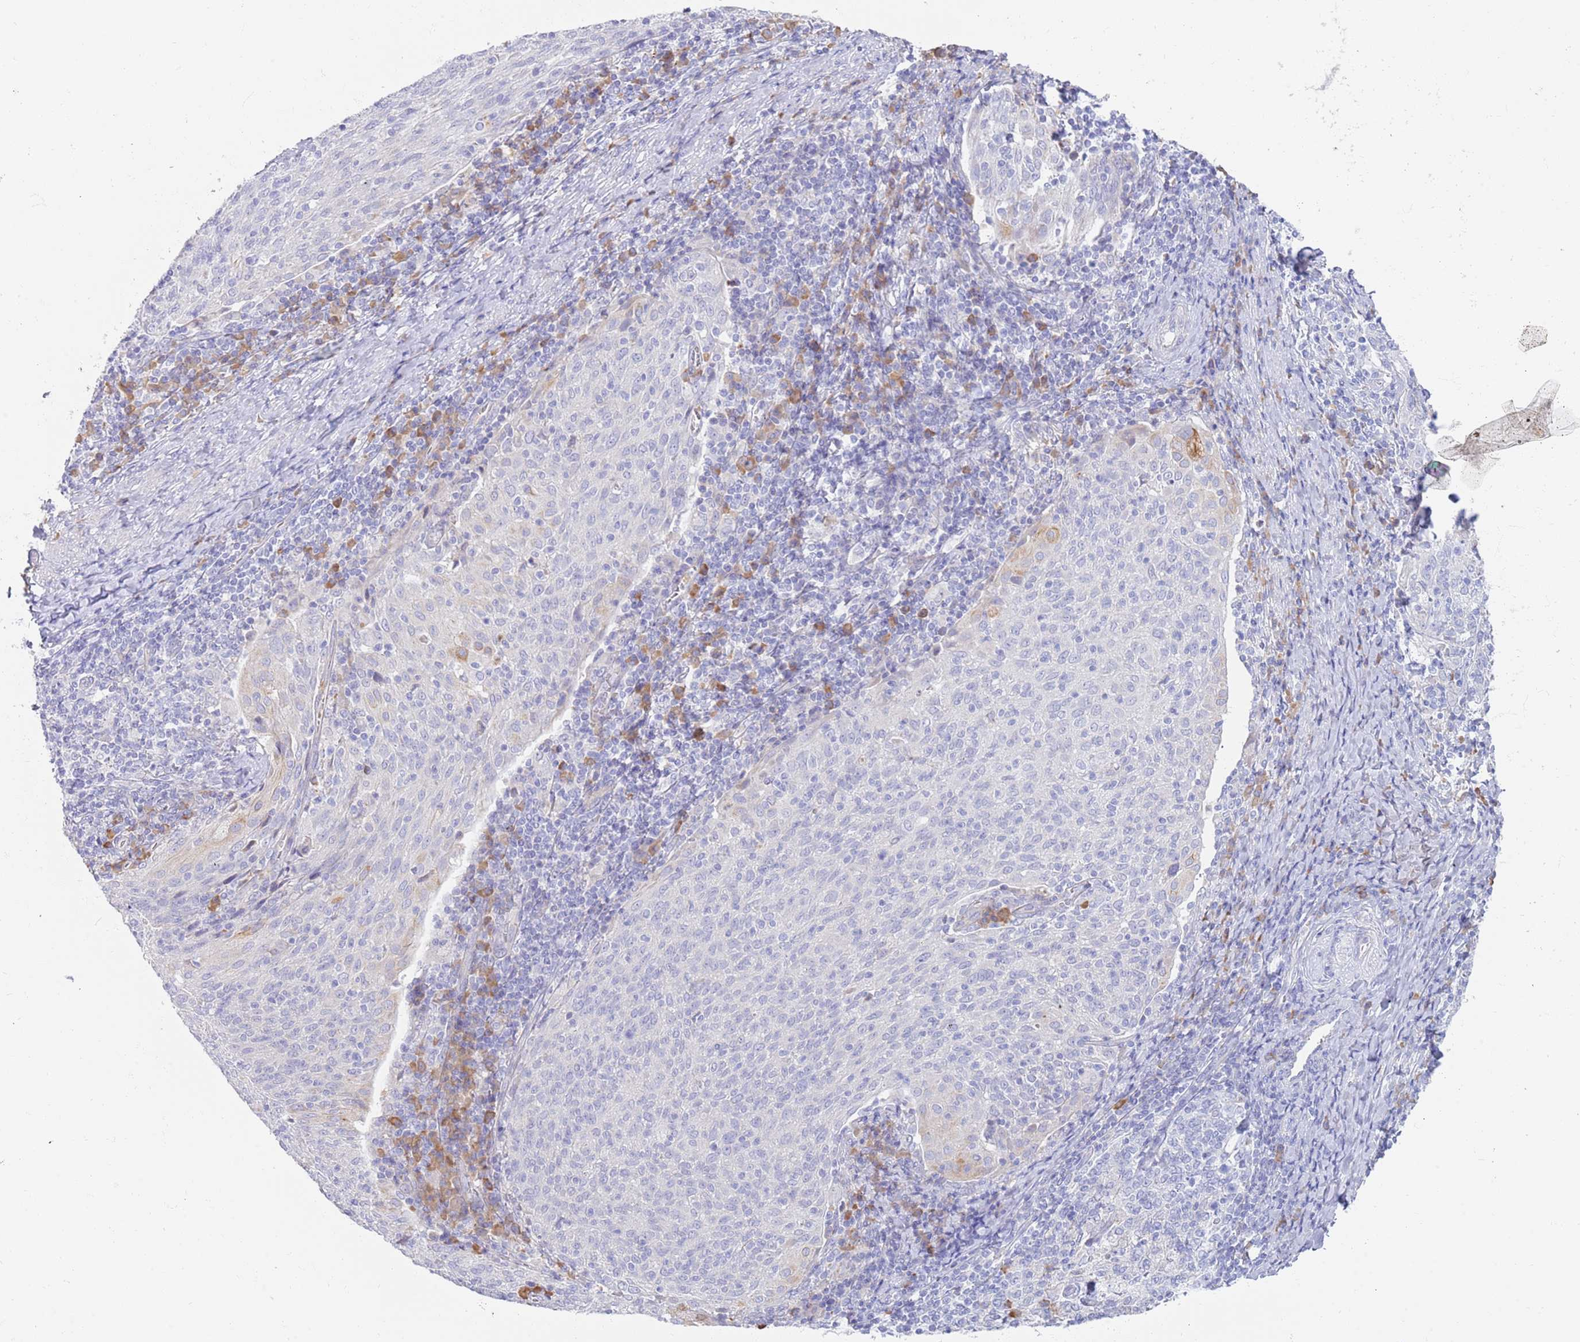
{"staining": {"intensity": "negative", "quantity": "none", "location": "none"}, "tissue": "cervical cancer", "cell_type": "Tumor cells", "image_type": "cancer", "snomed": [{"axis": "morphology", "description": "Squamous cell carcinoma, NOS"}, {"axis": "topography", "description": "Cervix"}], "caption": "DAB (3,3'-diaminobenzidine) immunohistochemical staining of human squamous cell carcinoma (cervical) demonstrates no significant expression in tumor cells.", "gene": "CCDC149", "patient": {"sex": "female", "age": 52}}